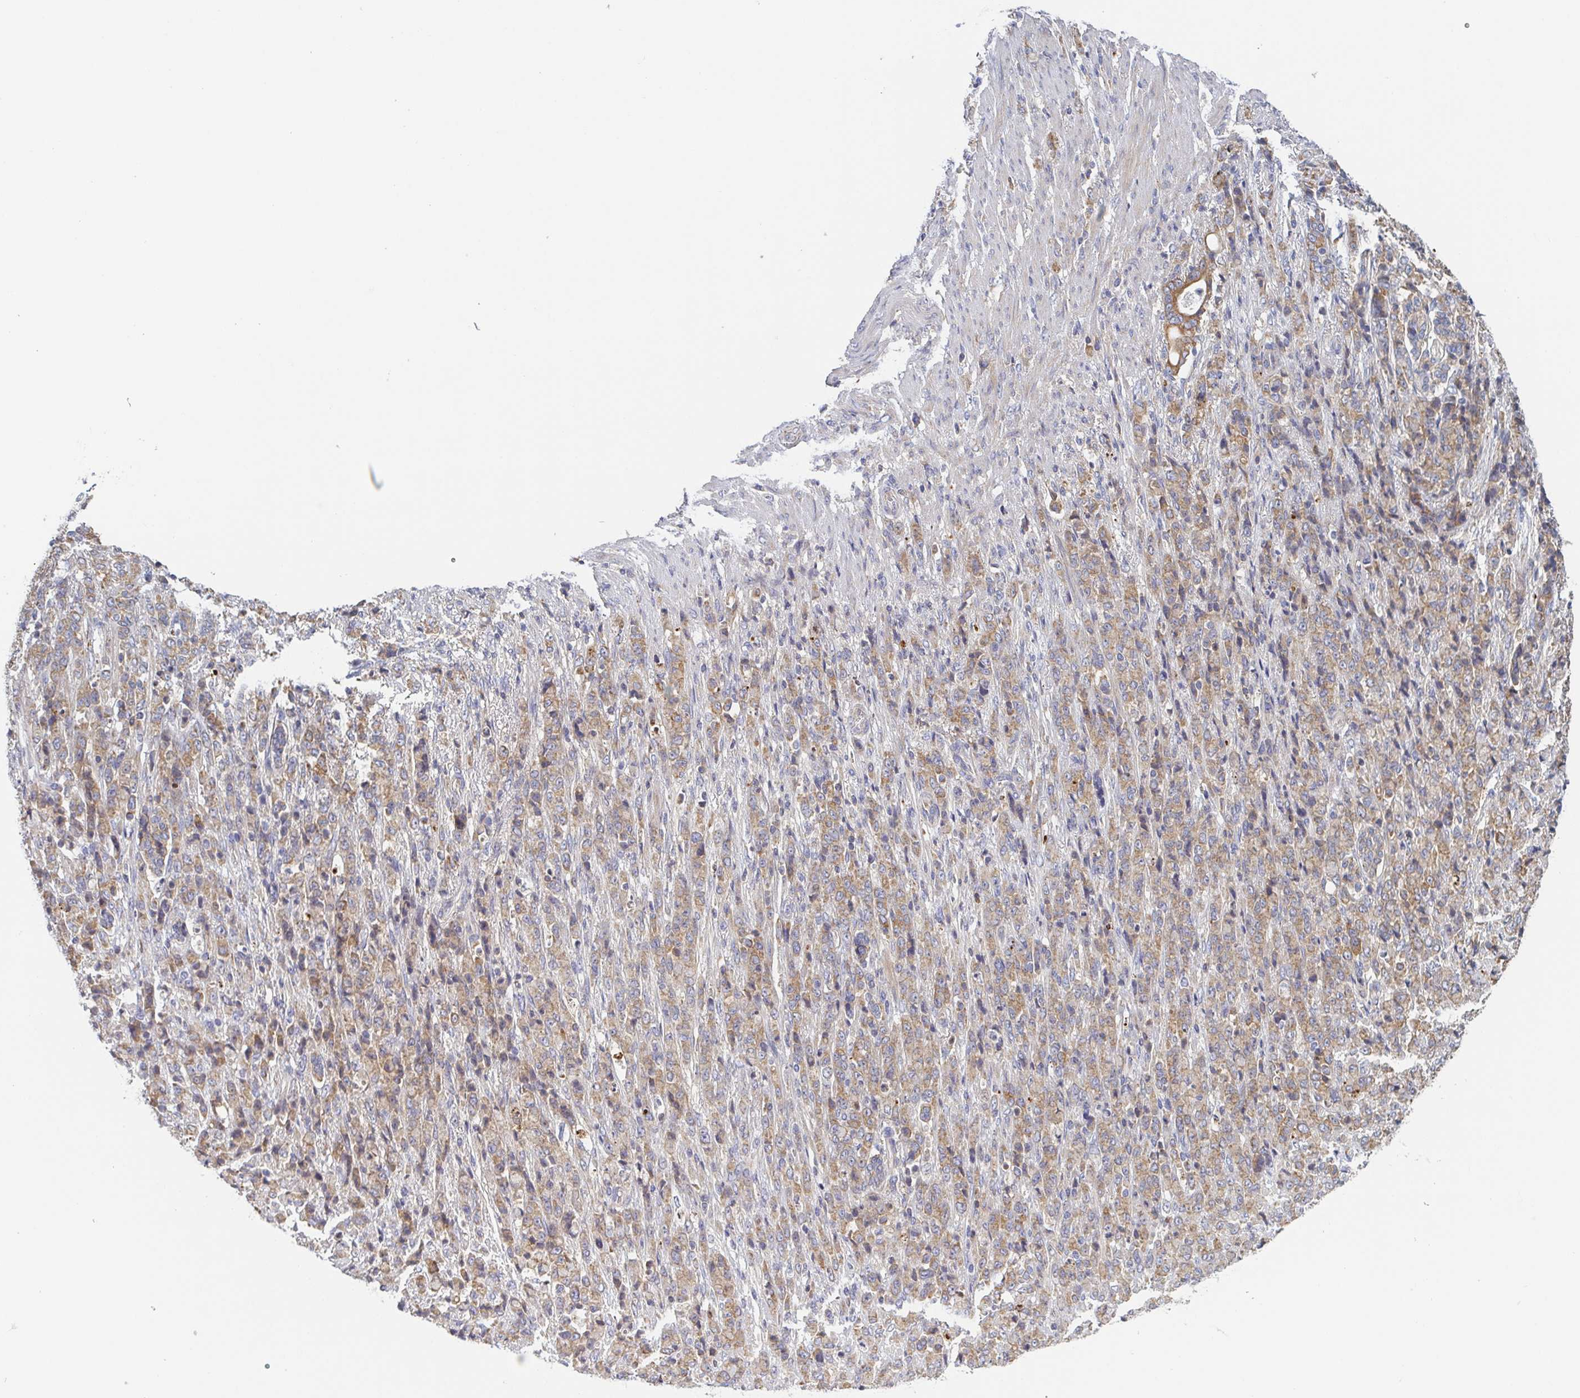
{"staining": {"intensity": "moderate", "quantity": ">75%", "location": "cytoplasmic/membranous"}, "tissue": "stomach cancer", "cell_type": "Tumor cells", "image_type": "cancer", "snomed": [{"axis": "morphology", "description": "Adenocarcinoma, NOS"}, {"axis": "topography", "description": "Stomach"}], "caption": "Immunohistochemistry (IHC) staining of stomach cancer (adenocarcinoma), which shows medium levels of moderate cytoplasmic/membranous staining in approximately >75% of tumor cells indicating moderate cytoplasmic/membranous protein expression. The staining was performed using DAB (3,3'-diaminobenzidine) (brown) for protein detection and nuclei were counterstained in hematoxylin (blue).", "gene": "TUFT1", "patient": {"sex": "female", "age": 79}}